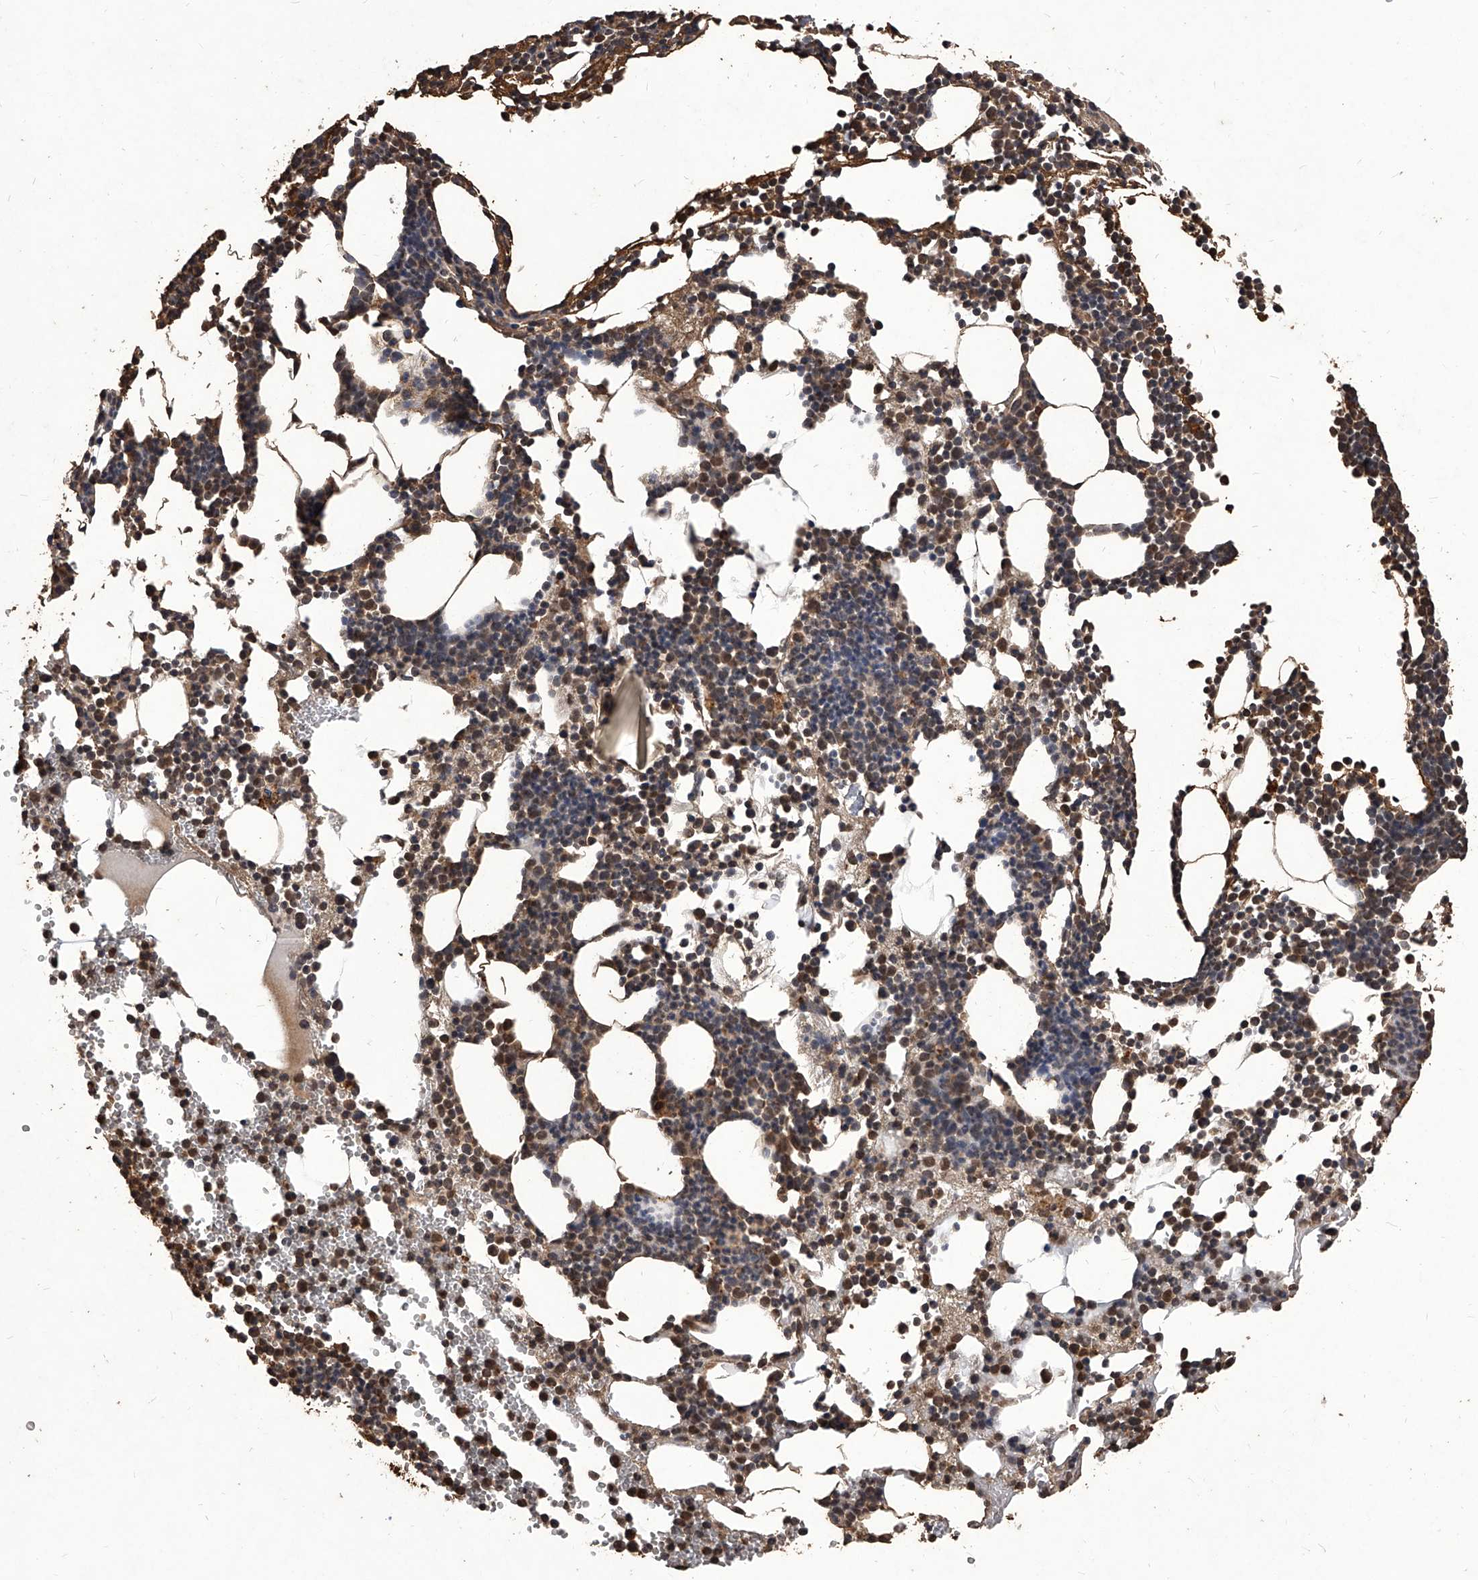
{"staining": {"intensity": "strong", "quantity": "25%-75%", "location": "cytoplasmic/membranous,nuclear"}, "tissue": "bone marrow", "cell_type": "Hematopoietic cells", "image_type": "normal", "snomed": [{"axis": "morphology", "description": "Normal tissue, NOS"}, {"axis": "topography", "description": "Bone marrow"}], "caption": "Bone marrow stained with immunohistochemistry reveals strong cytoplasmic/membranous,nuclear expression in approximately 25%-75% of hematopoietic cells.", "gene": "FBXL4", "patient": {"sex": "female", "age": 67}}